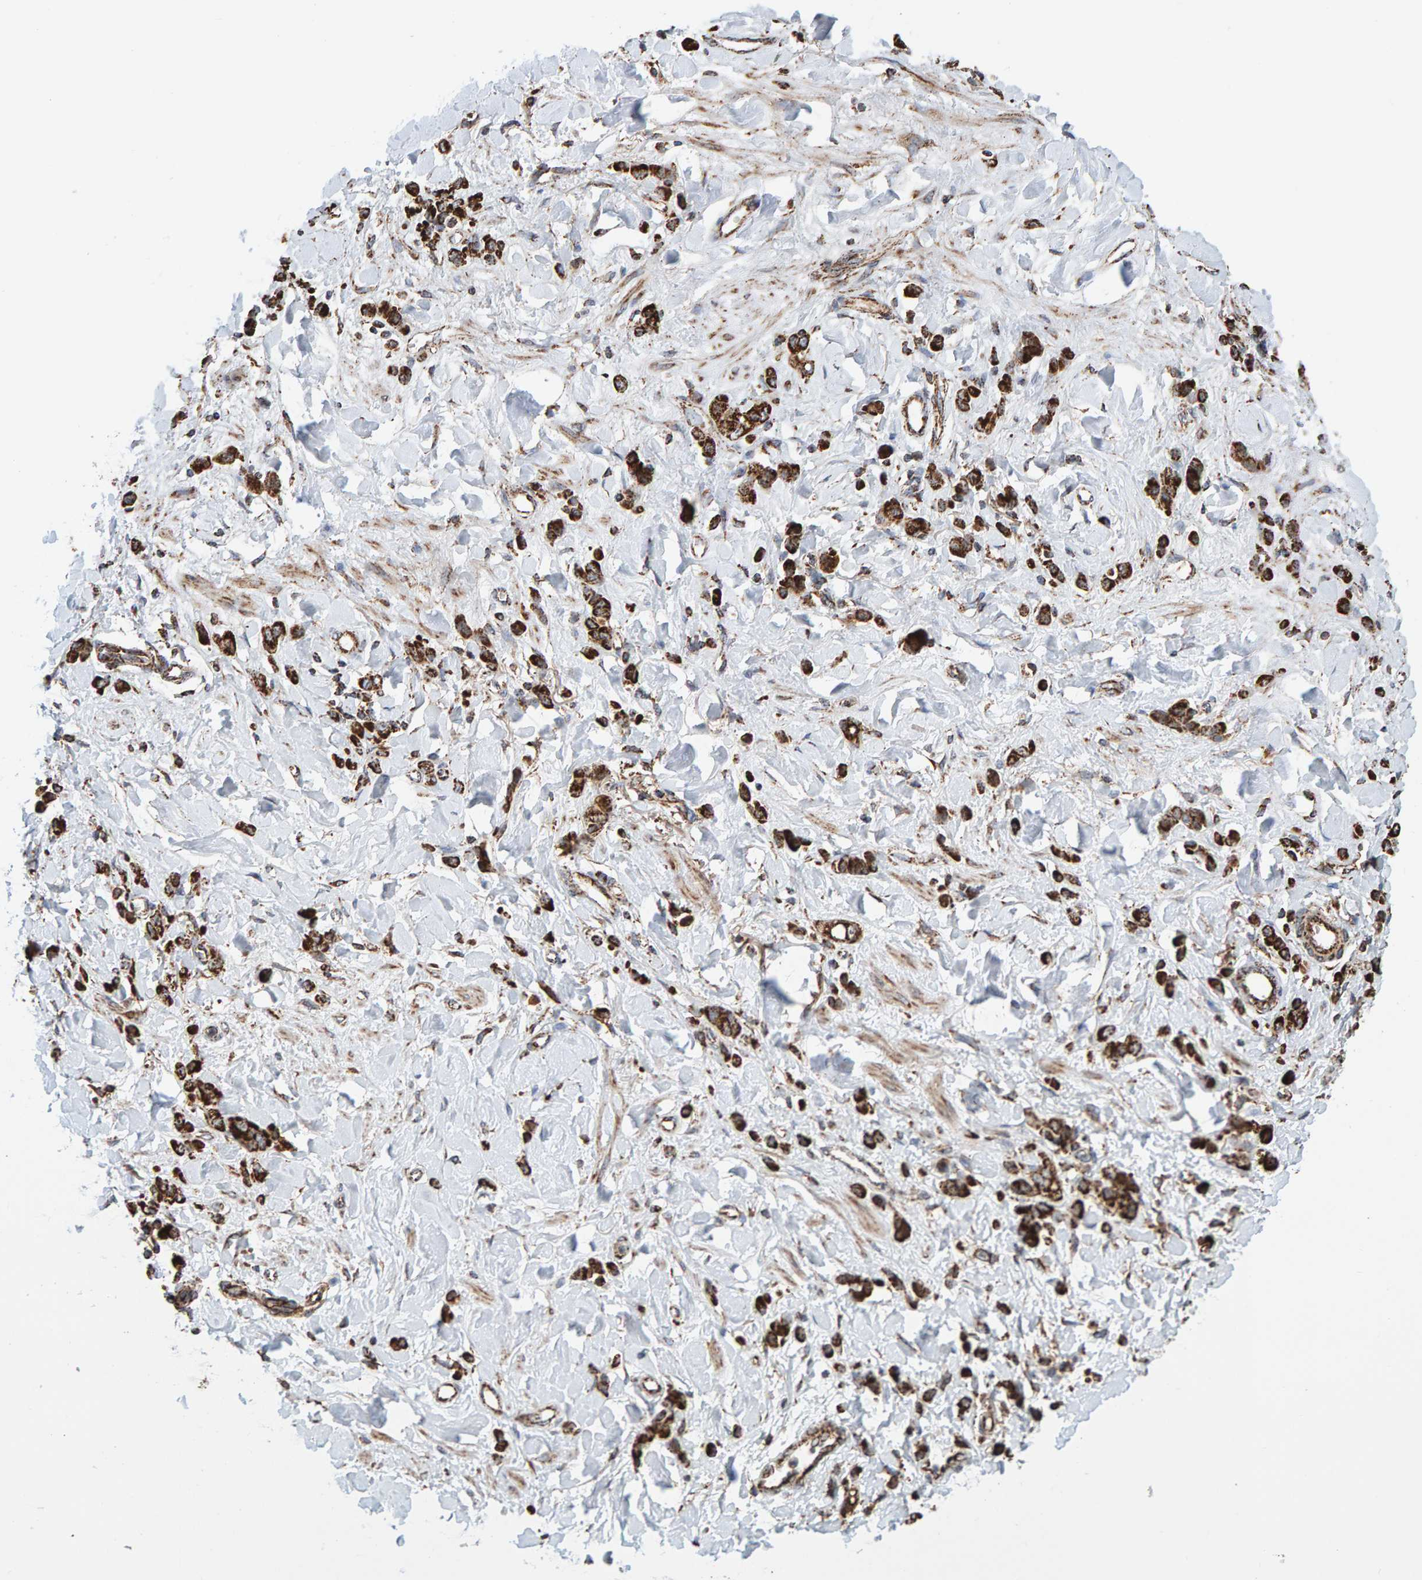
{"staining": {"intensity": "strong", "quantity": ">75%", "location": "cytoplasmic/membranous"}, "tissue": "stomach cancer", "cell_type": "Tumor cells", "image_type": "cancer", "snomed": [{"axis": "morphology", "description": "Normal tissue, NOS"}, {"axis": "morphology", "description": "Adenocarcinoma, NOS"}, {"axis": "topography", "description": "Stomach"}], "caption": "Human adenocarcinoma (stomach) stained with a brown dye shows strong cytoplasmic/membranous positive staining in about >75% of tumor cells.", "gene": "MRPL45", "patient": {"sex": "male", "age": 82}}